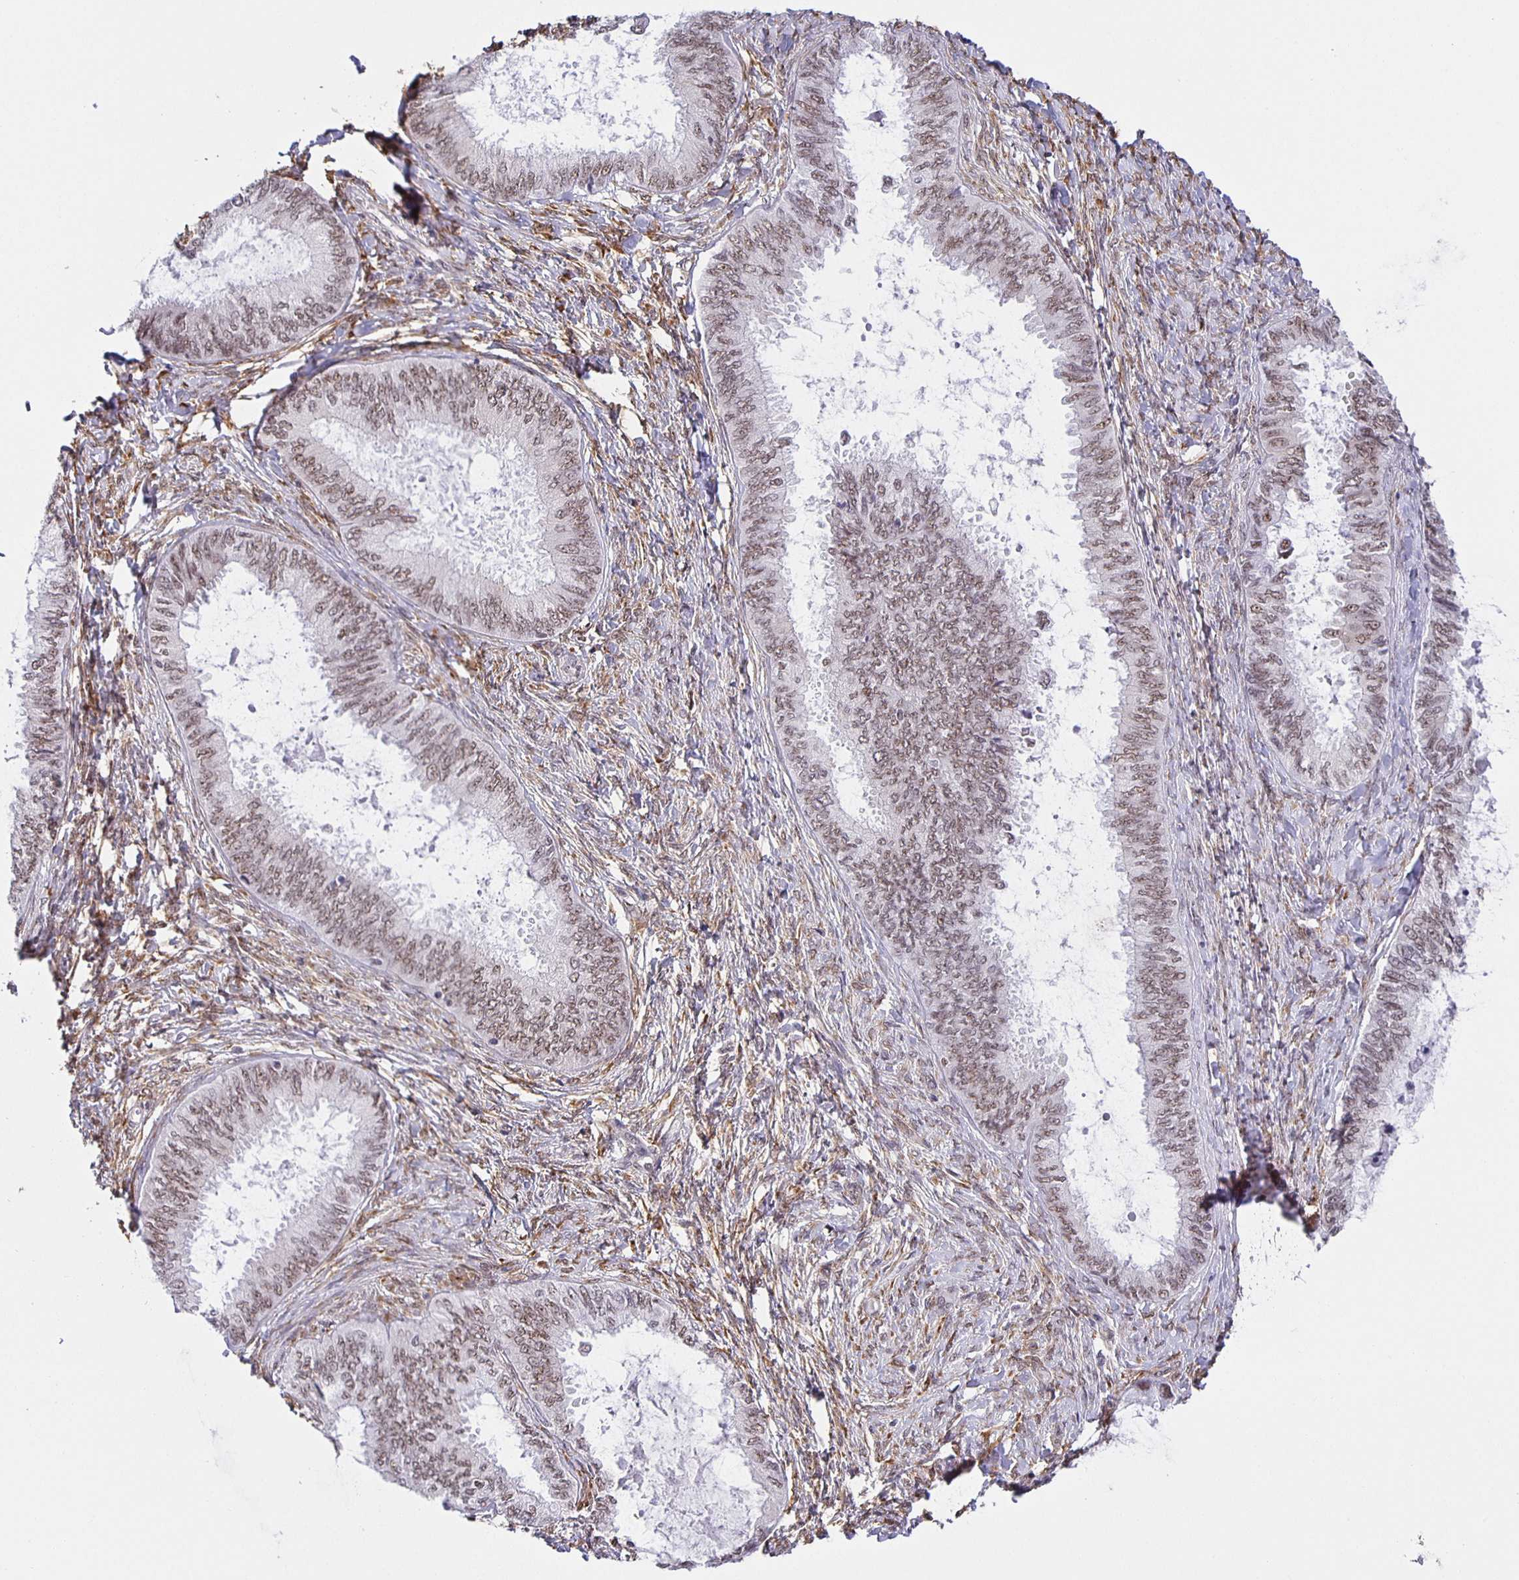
{"staining": {"intensity": "moderate", "quantity": ">75%", "location": "nuclear"}, "tissue": "ovarian cancer", "cell_type": "Tumor cells", "image_type": "cancer", "snomed": [{"axis": "morphology", "description": "Carcinoma, endometroid"}, {"axis": "topography", "description": "Ovary"}], "caption": "Immunohistochemical staining of human endometroid carcinoma (ovarian) displays medium levels of moderate nuclear positivity in approximately >75% of tumor cells.", "gene": "ZRANB2", "patient": {"sex": "female", "age": 70}}